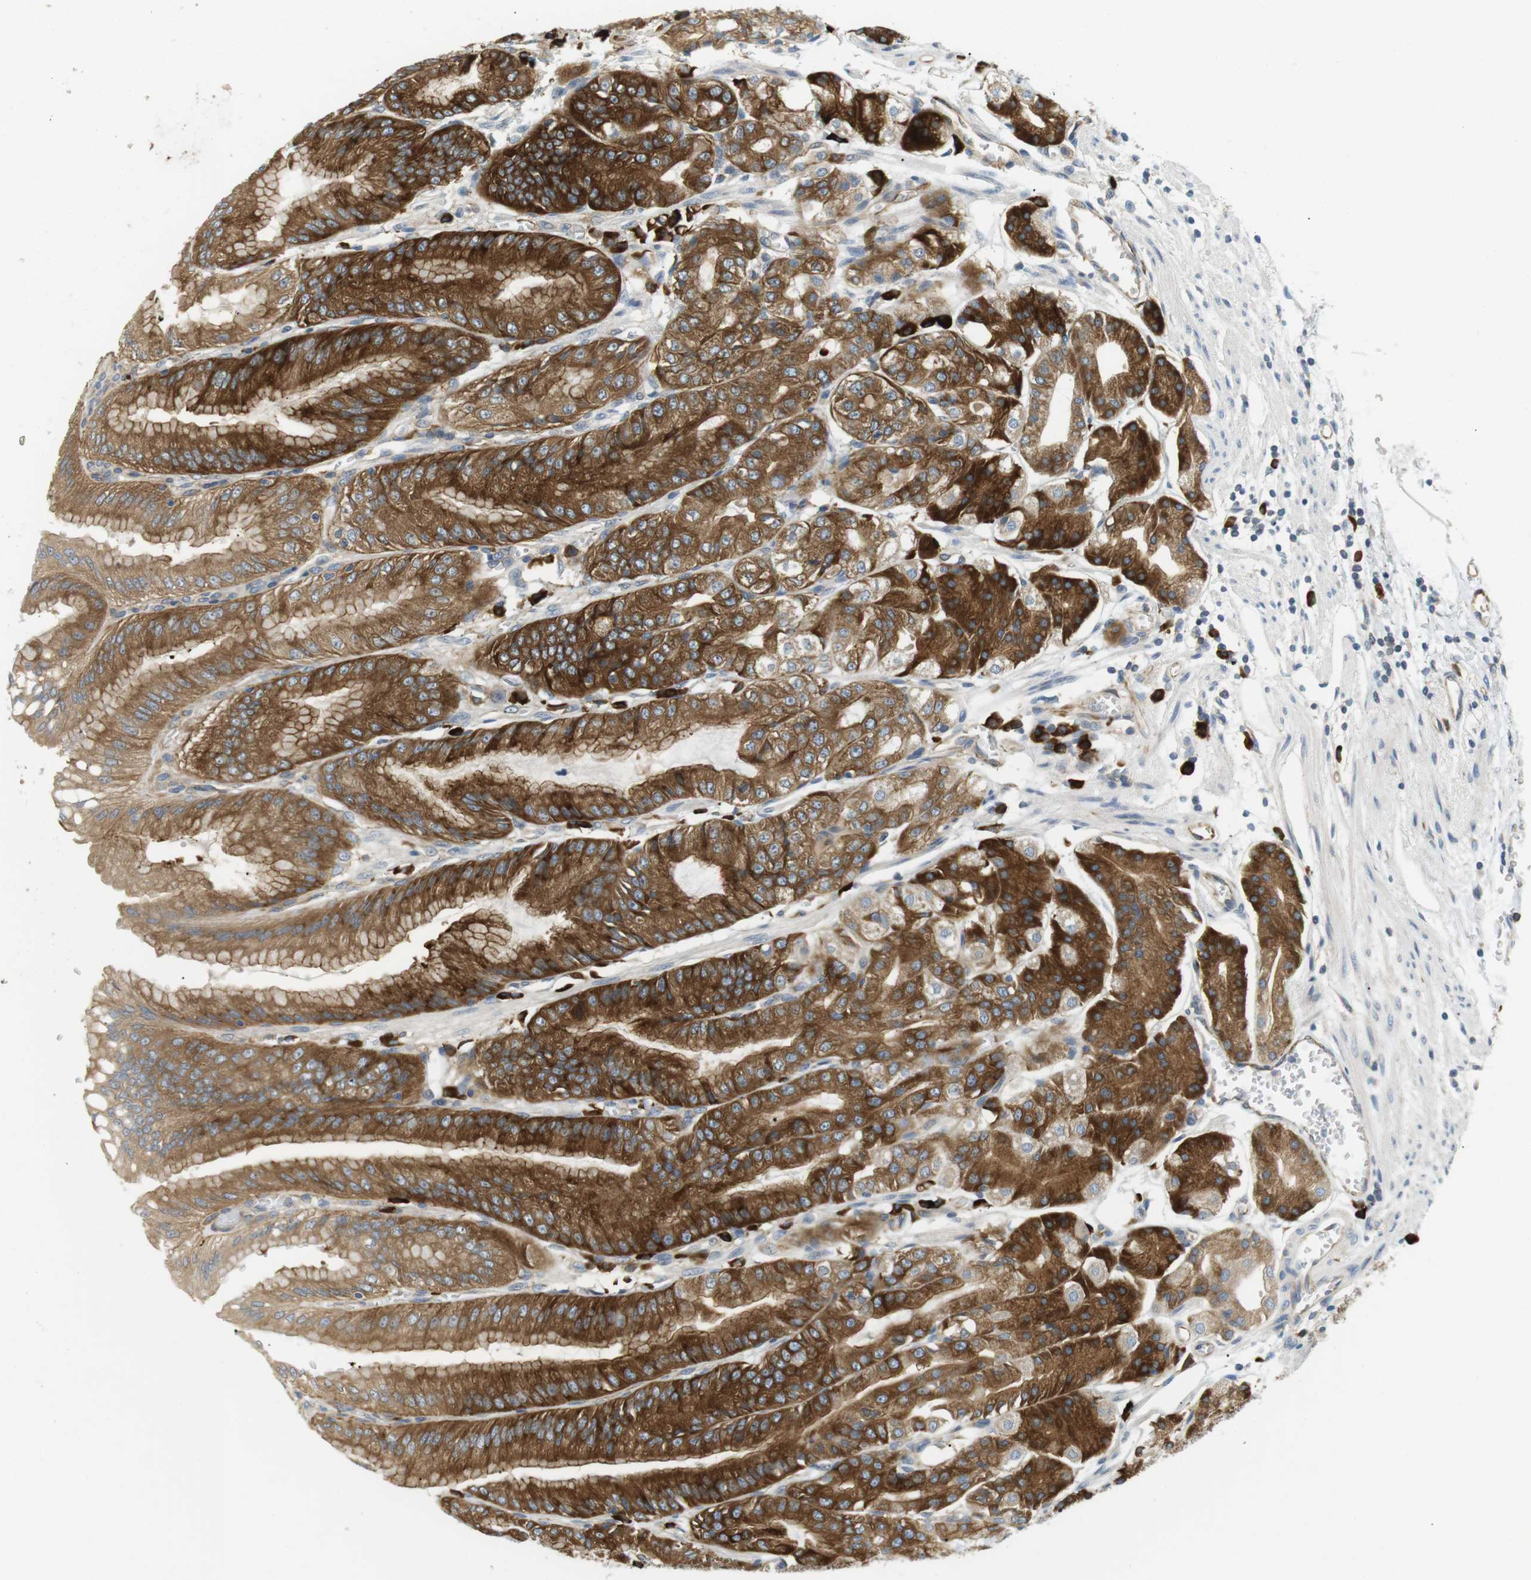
{"staining": {"intensity": "strong", "quantity": ">75%", "location": "cytoplasmic/membranous"}, "tissue": "stomach", "cell_type": "Glandular cells", "image_type": "normal", "snomed": [{"axis": "morphology", "description": "Normal tissue, NOS"}, {"axis": "topography", "description": "Stomach, lower"}], "caption": "Protein staining of benign stomach demonstrates strong cytoplasmic/membranous expression in approximately >75% of glandular cells. Using DAB (brown) and hematoxylin (blue) stains, captured at high magnification using brightfield microscopy.", "gene": "TMEM200A", "patient": {"sex": "male", "age": 71}}